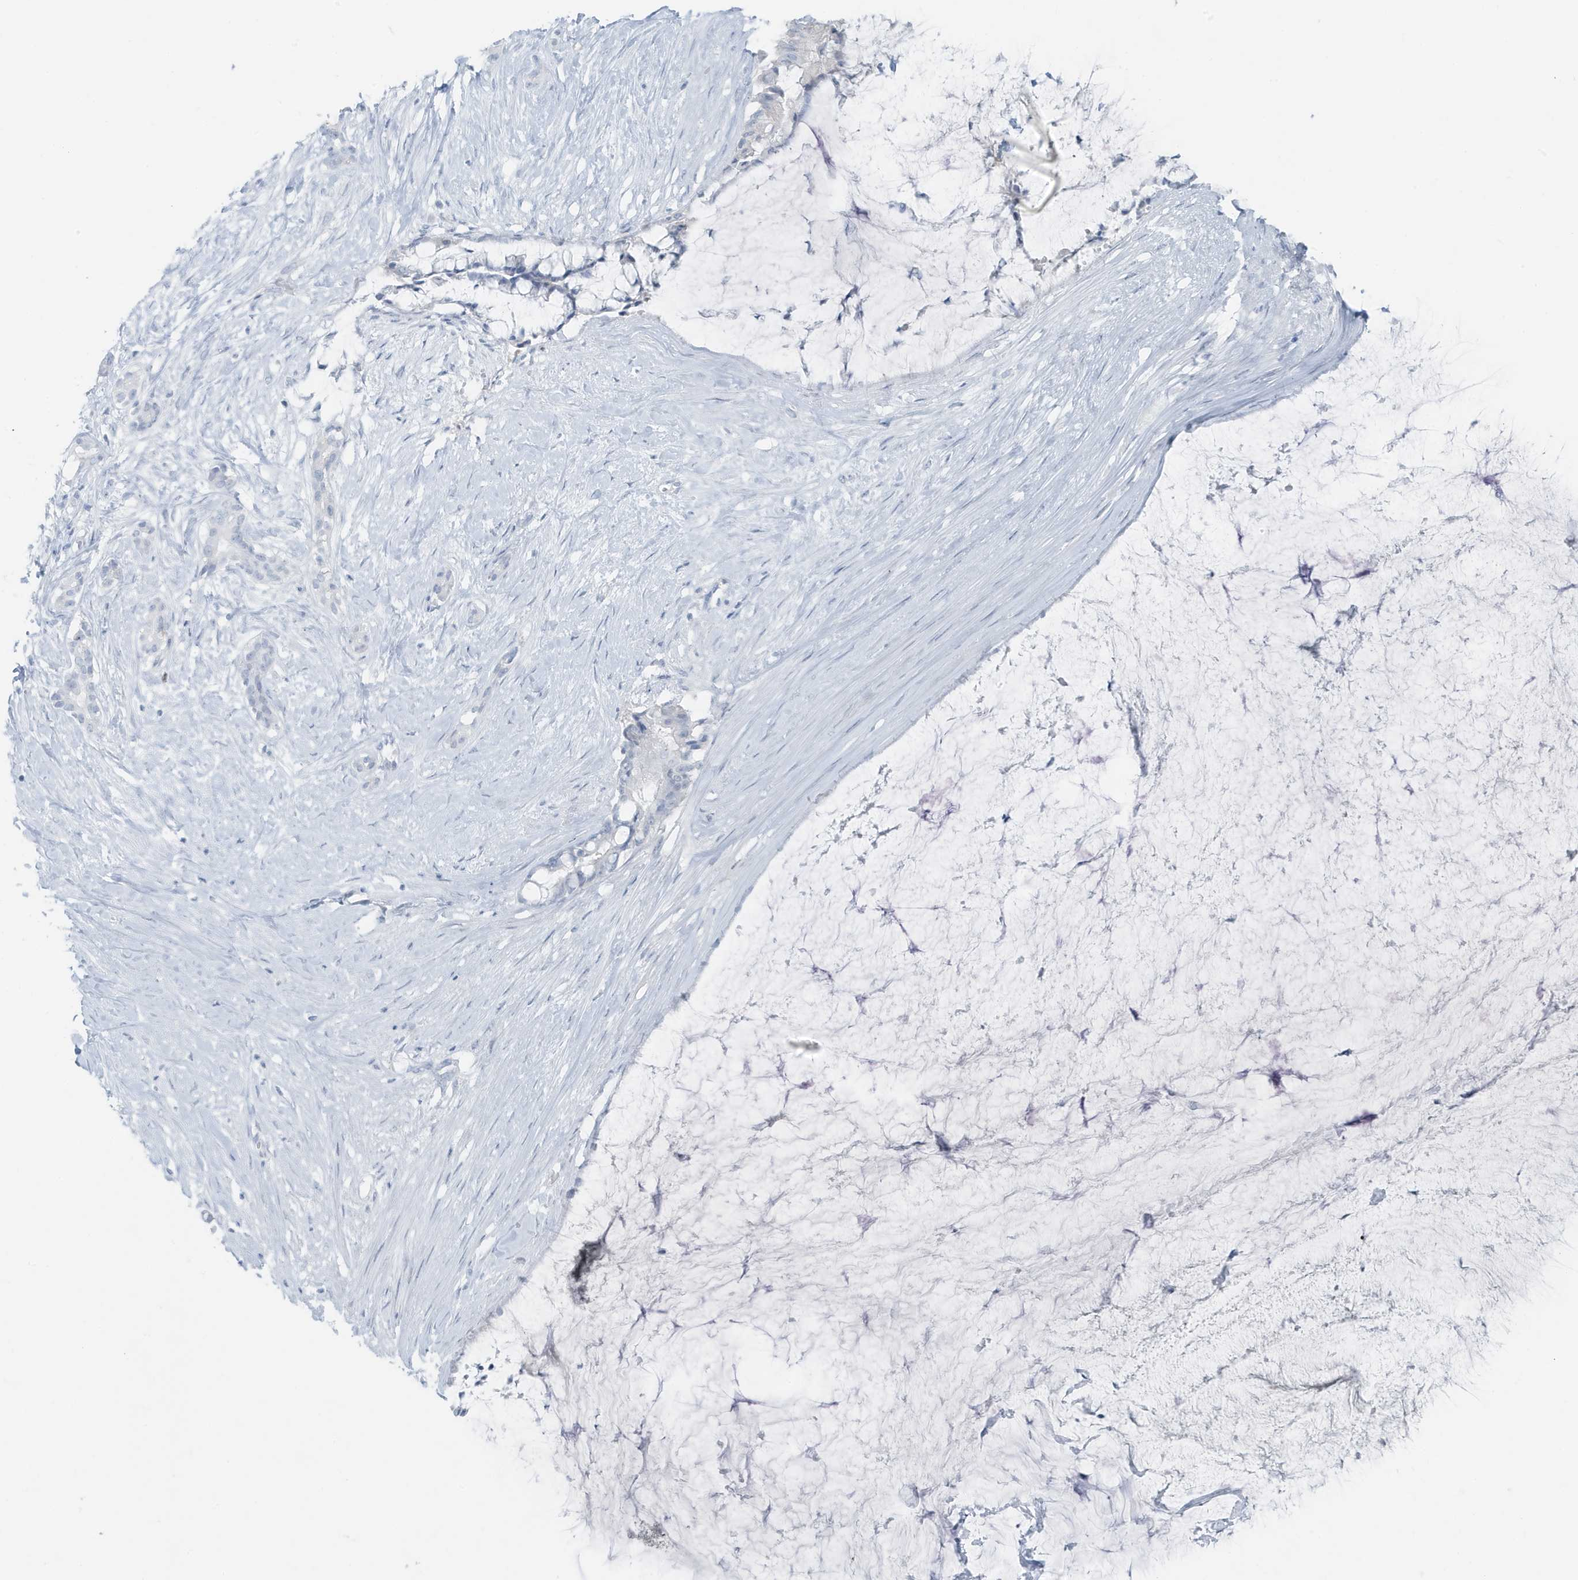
{"staining": {"intensity": "negative", "quantity": "none", "location": "none"}, "tissue": "pancreatic cancer", "cell_type": "Tumor cells", "image_type": "cancer", "snomed": [{"axis": "morphology", "description": "Adenocarcinoma, NOS"}, {"axis": "topography", "description": "Pancreas"}], "caption": "High magnification brightfield microscopy of adenocarcinoma (pancreatic) stained with DAB (brown) and counterstained with hematoxylin (blue): tumor cells show no significant staining.", "gene": "ZFP64", "patient": {"sex": "male", "age": 41}}